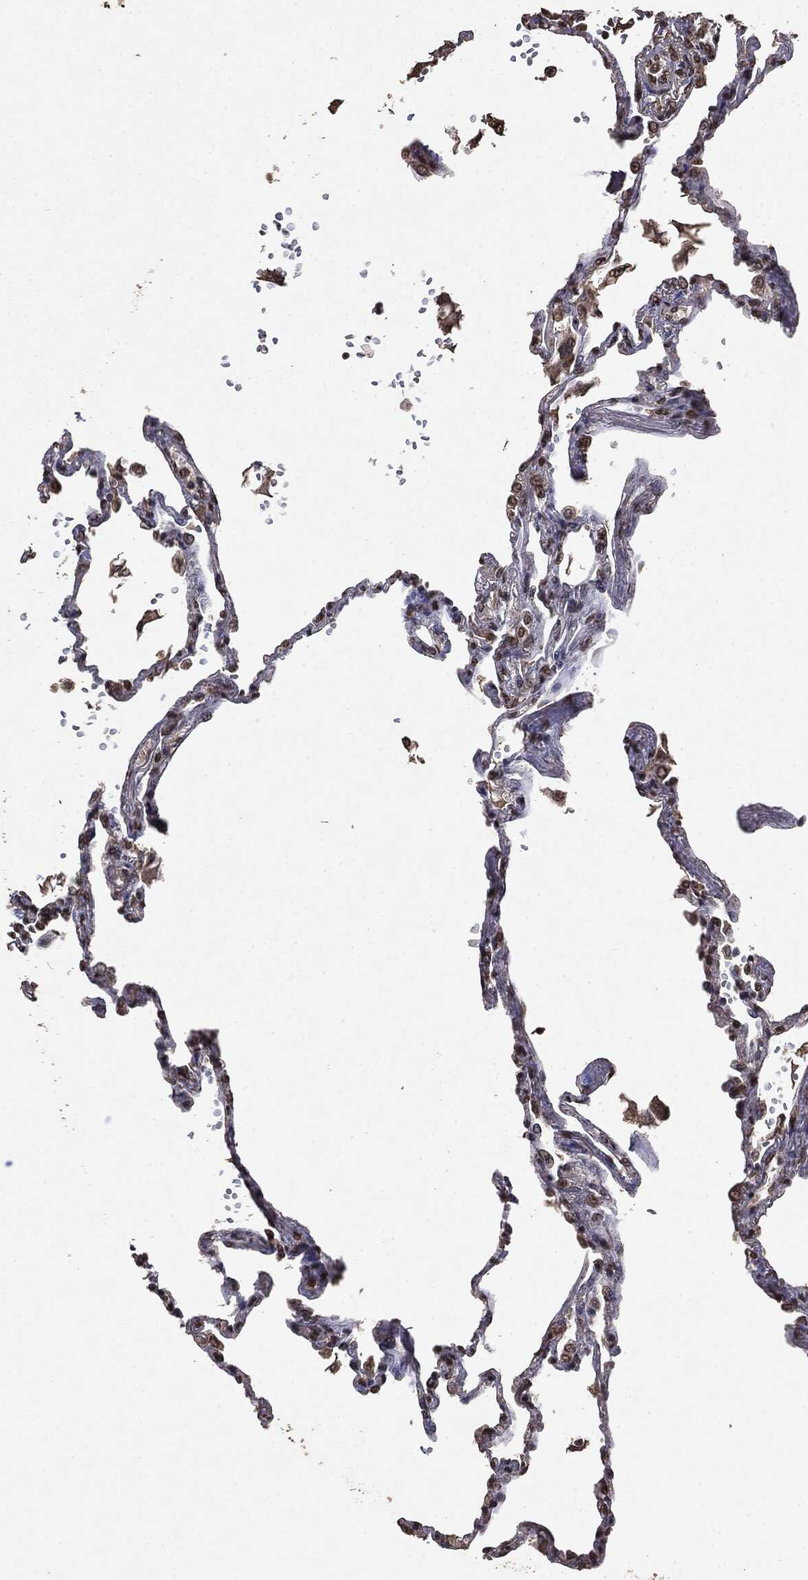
{"staining": {"intensity": "moderate", "quantity": "25%-75%", "location": "nuclear"}, "tissue": "lung", "cell_type": "Alveolar cells", "image_type": "normal", "snomed": [{"axis": "morphology", "description": "Normal tissue, NOS"}, {"axis": "topography", "description": "Lung"}], "caption": "Alveolar cells reveal medium levels of moderate nuclear positivity in approximately 25%-75% of cells in normal lung. The protein is shown in brown color, while the nuclei are stained blue.", "gene": "RAD18", "patient": {"sex": "male", "age": 78}}